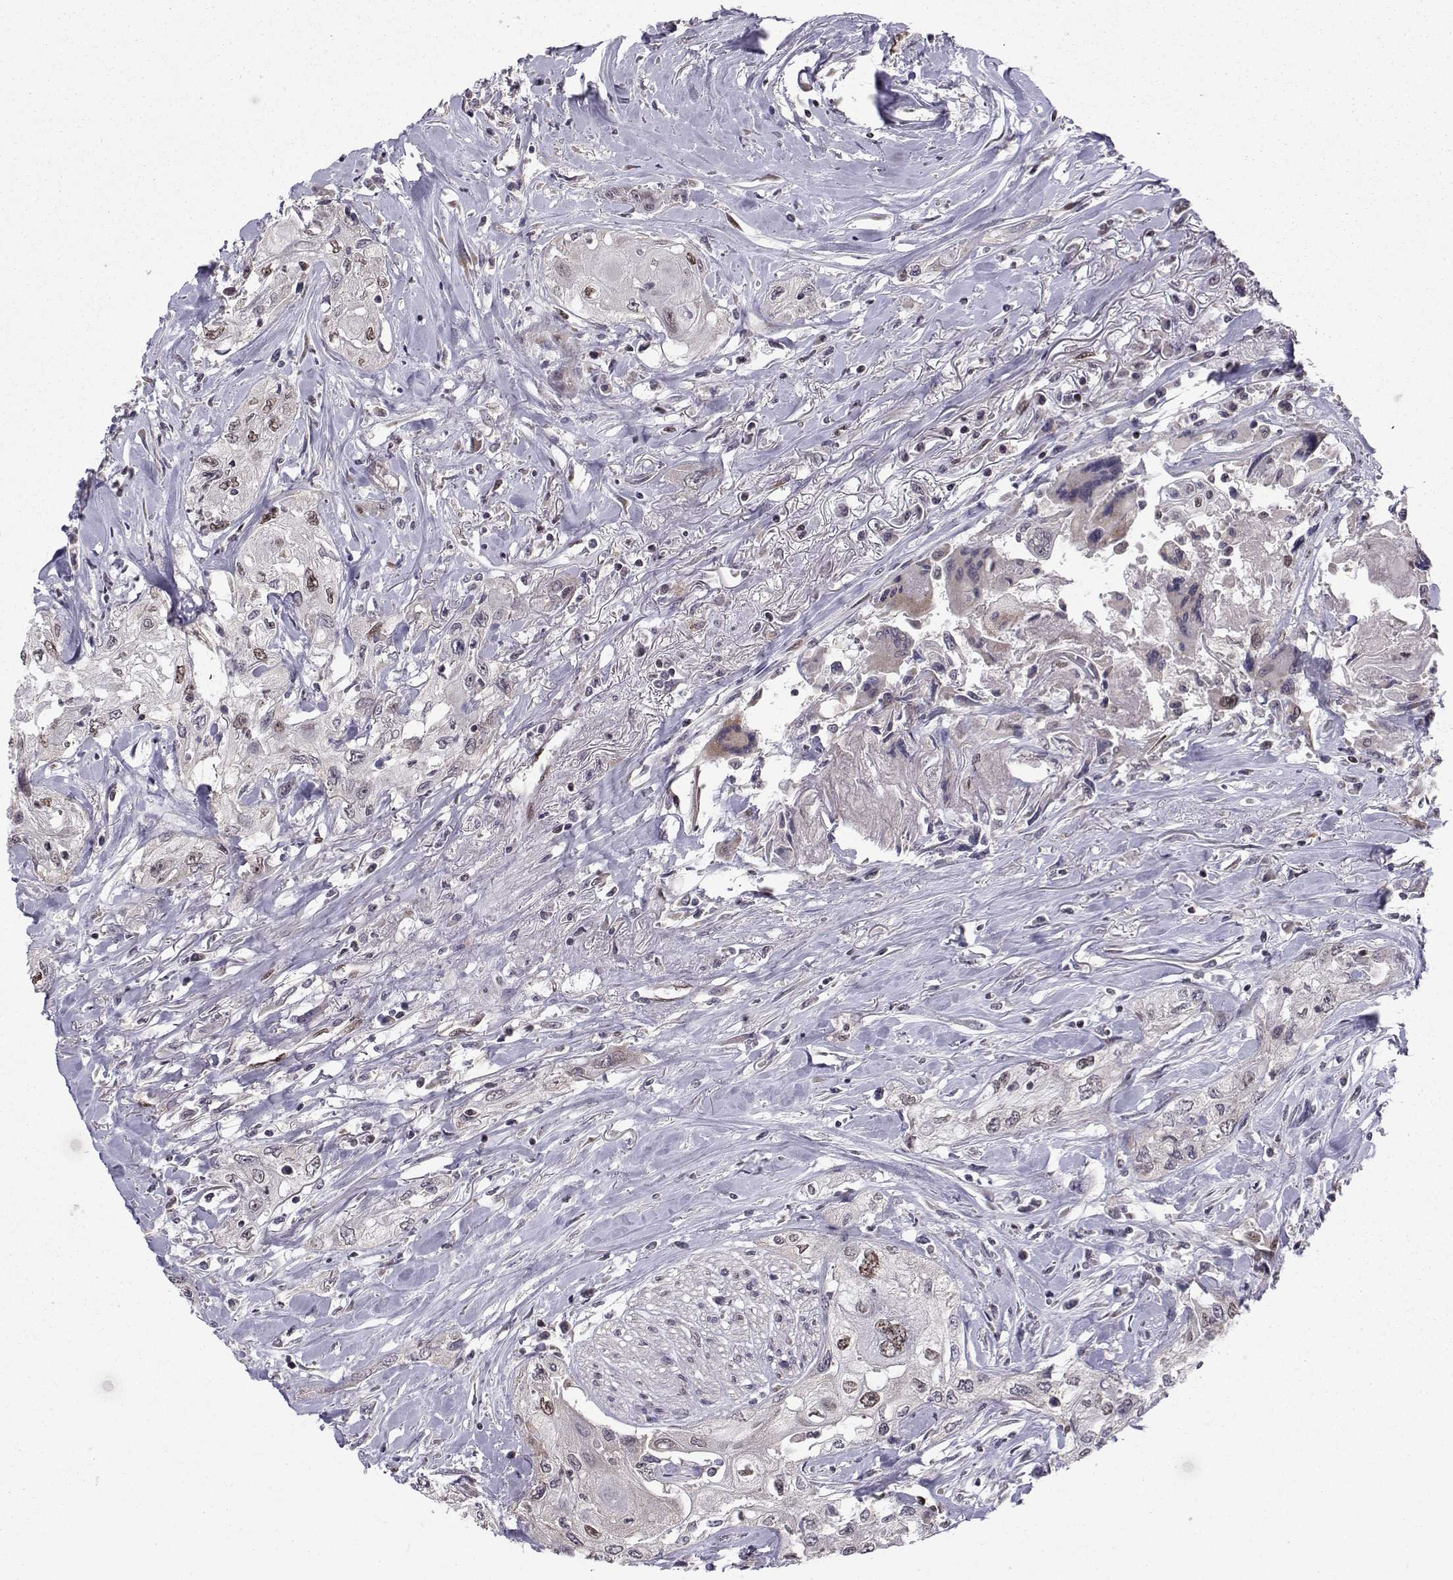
{"staining": {"intensity": "moderate", "quantity": "<25%", "location": "nuclear"}, "tissue": "head and neck cancer", "cell_type": "Tumor cells", "image_type": "cancer", "snomed": [{"axis": "morphology", "description": "Normal tissue, NOS"}, {"axis": "morphology", "description": "Squamous cell carcinoma, NOS"}, {"axis": "topography", "description": "Oral tissue"}, {"axis": "topography", "description": "Peripheral nerve tissue"}, {"axis": "topography", "description": "Head-Neck"}], "caption": "Squamous cell carcinoma (head and neck) stained for a protein (brown) shows moderate nuclear positive expression in approximately <25% of tumor cells.", "gene": "PKN2", "patient": {"sex": "female", "age": 59}}